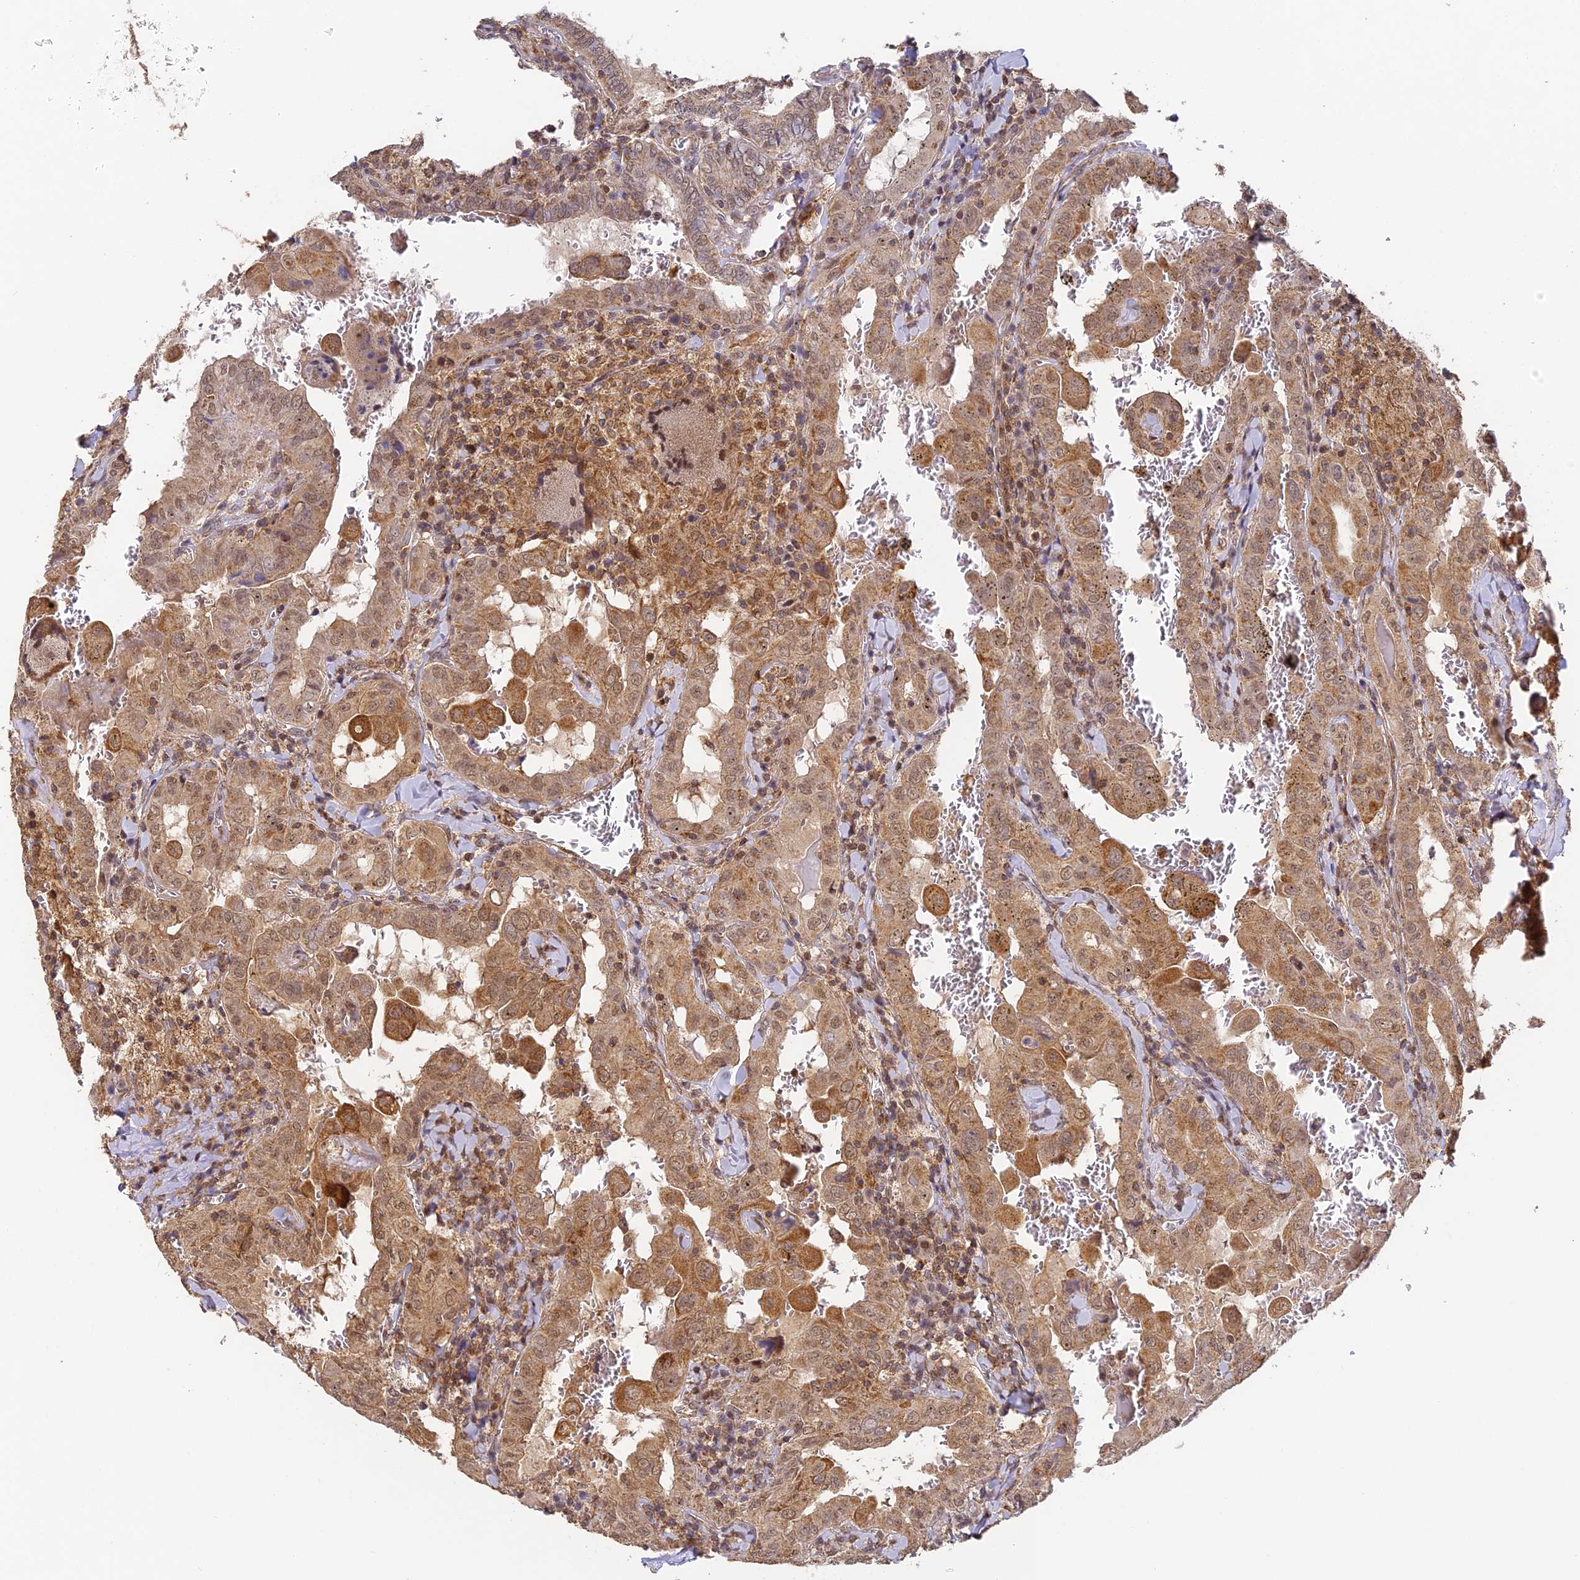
{"staining": {"intensity": "moderate", "quantity": ">75%", "location": "cytoplasmic/membranous,nuclear"}, "tissue": "thyroid cancer", "cell_type": "Tumor cells", "image_type": "cancer", "snomed": [{"axis": "morphology", "description": "Papillary adenocarcinoma, NOS"}, {"axis": "topography", "description": "Thyroid gland"}], "caption": "Protein expression analysis of human thyroid cancer reveals moderate cytoplasmic/membranous and nuclear positivity in approximately >75% of tumor cells.", "gene": "ZNF443", "patient": {"sex": "female", "age": 72}}